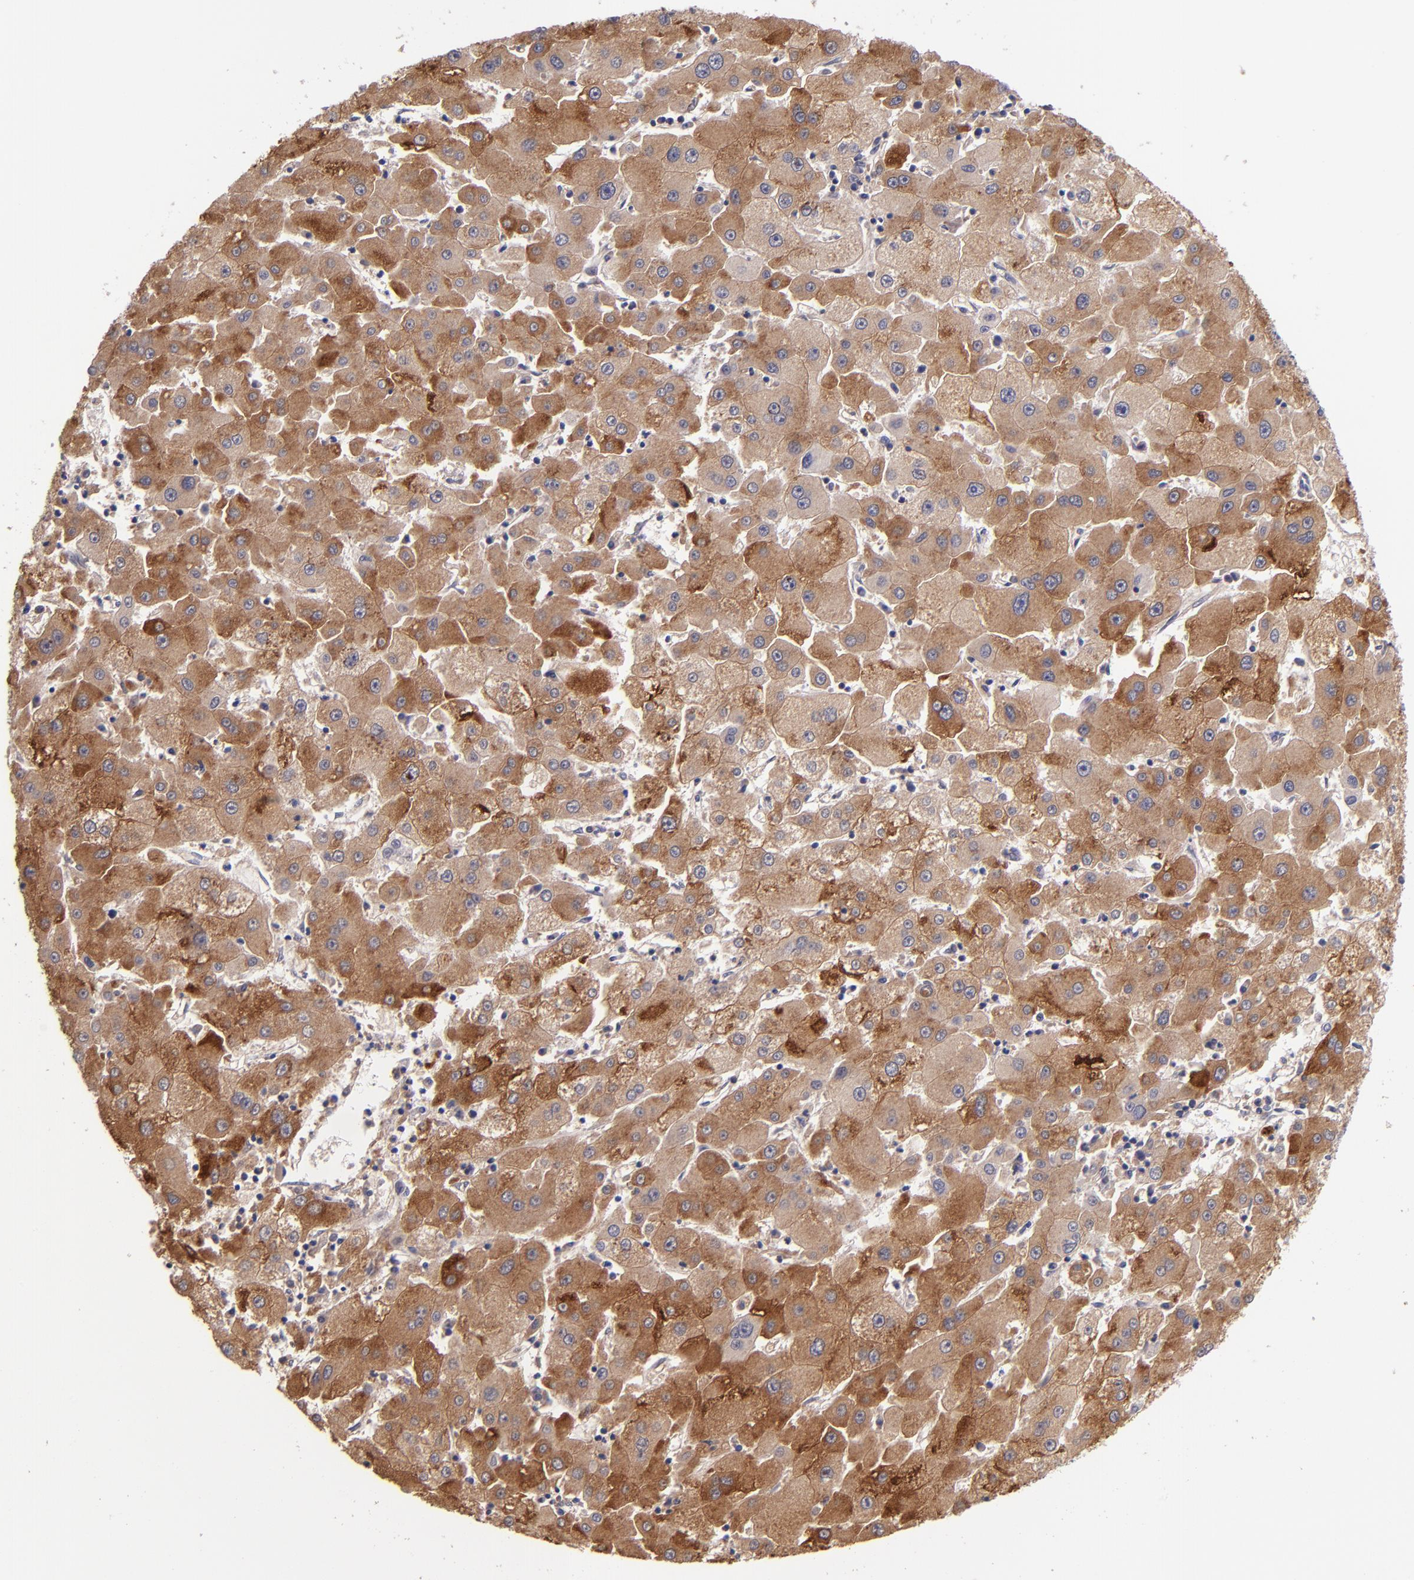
{"staining": {"intensity": "strong", "quantity": ">75%", "location": "cytoplasmic/membranous"}, "tissue": "liver cancer", "cell_type": "Tumor cells", "image_type": "cancer", "snomed": [{"axis": "morphology", "description": "Carcinoma, Hepatocellular, NOS"}, {"axis": "topography", "description": "Liver"}], "caption": "Tumor cells reveal high levels of strong cytoplasmic/membranous expression in about >75% of cells in human liver cancer.", "gene": "RBP4", "patient": {"sex": "male", "age": 72}}